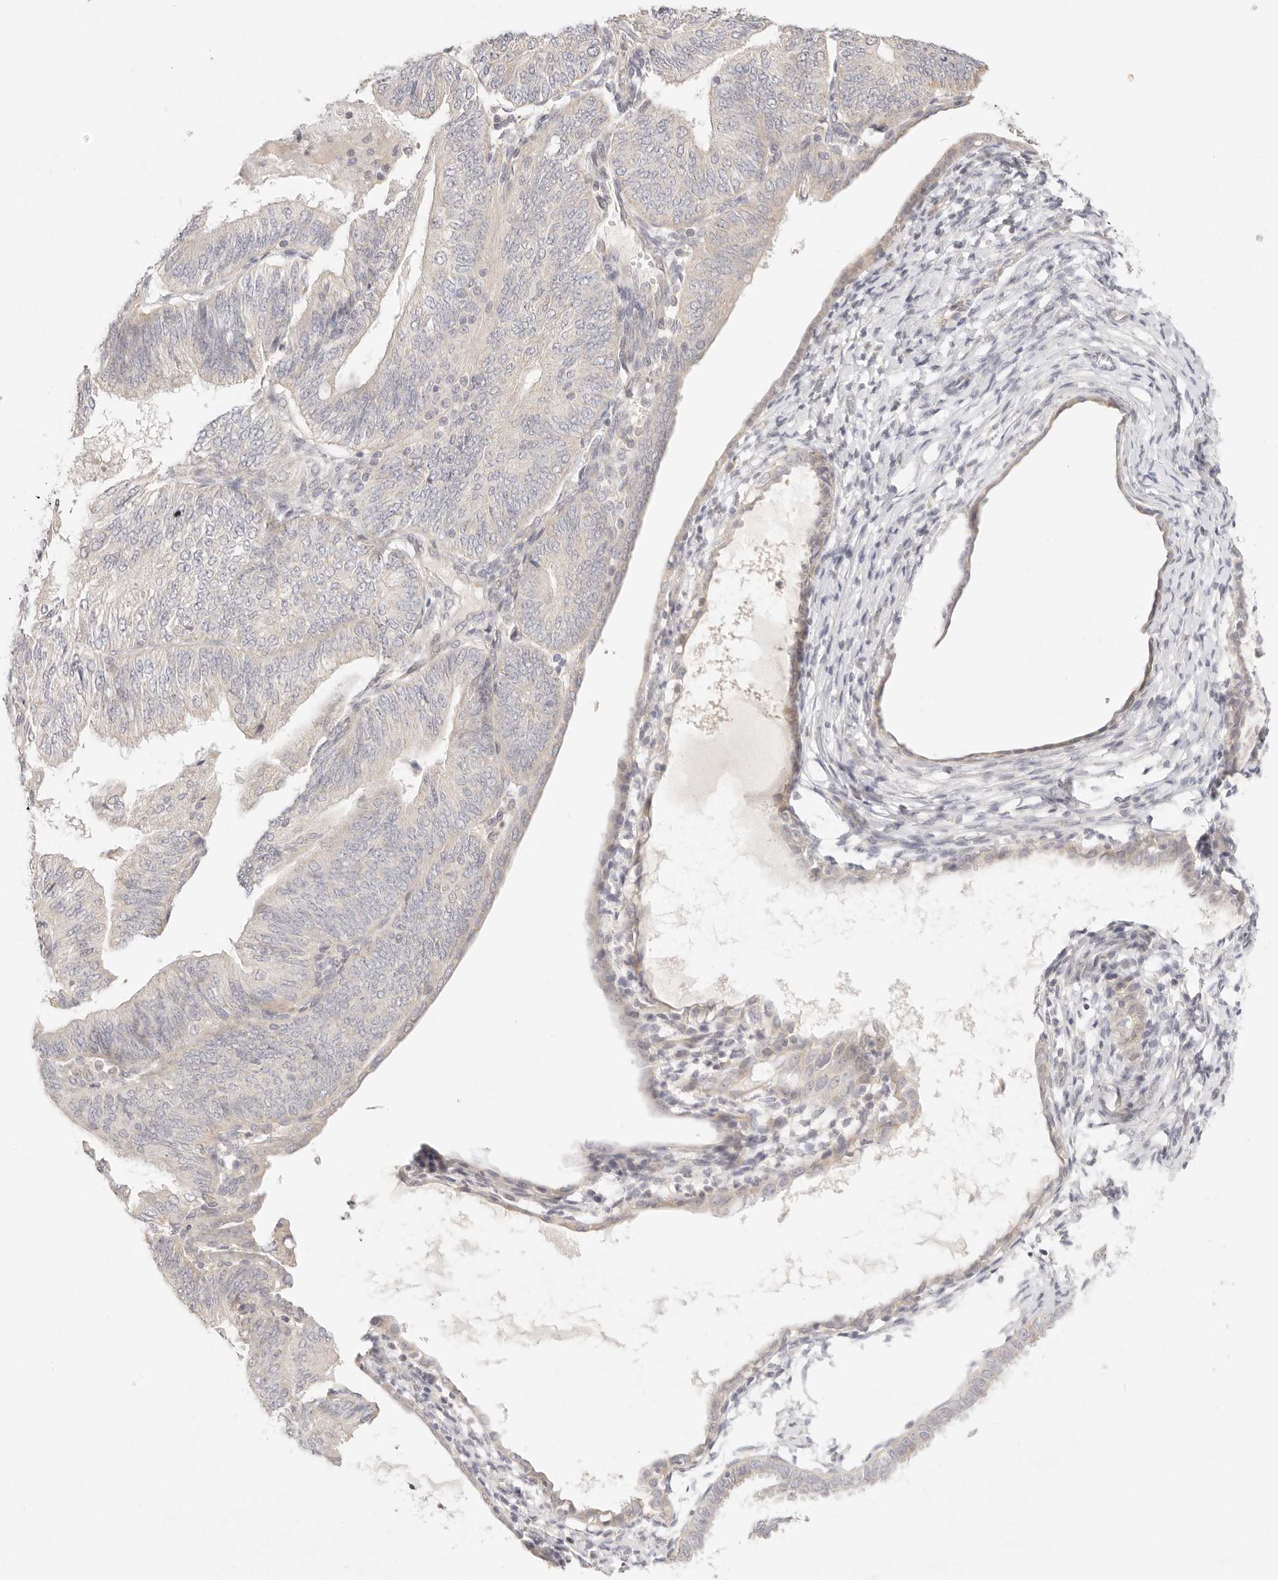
{"staining": {"intensity": "negative", "quantity": "none", "location": "none"}, "tissue": "endometrial cancer", "cell_type": "Tumor cells", "image_type": "cancer", "snomed": [{"axis": "morphology", "description": "Adenocarcinoma, NOS"}, {"axis": "topography", "description": "Endometrium"}], "caption": "This is an immunohistochemistry micrograph of human adenocarcinoma (endometrial). There is no positivity in tumor cells.", "gene": "GPR156", "patient": {"sex": "female", "age": 58}}